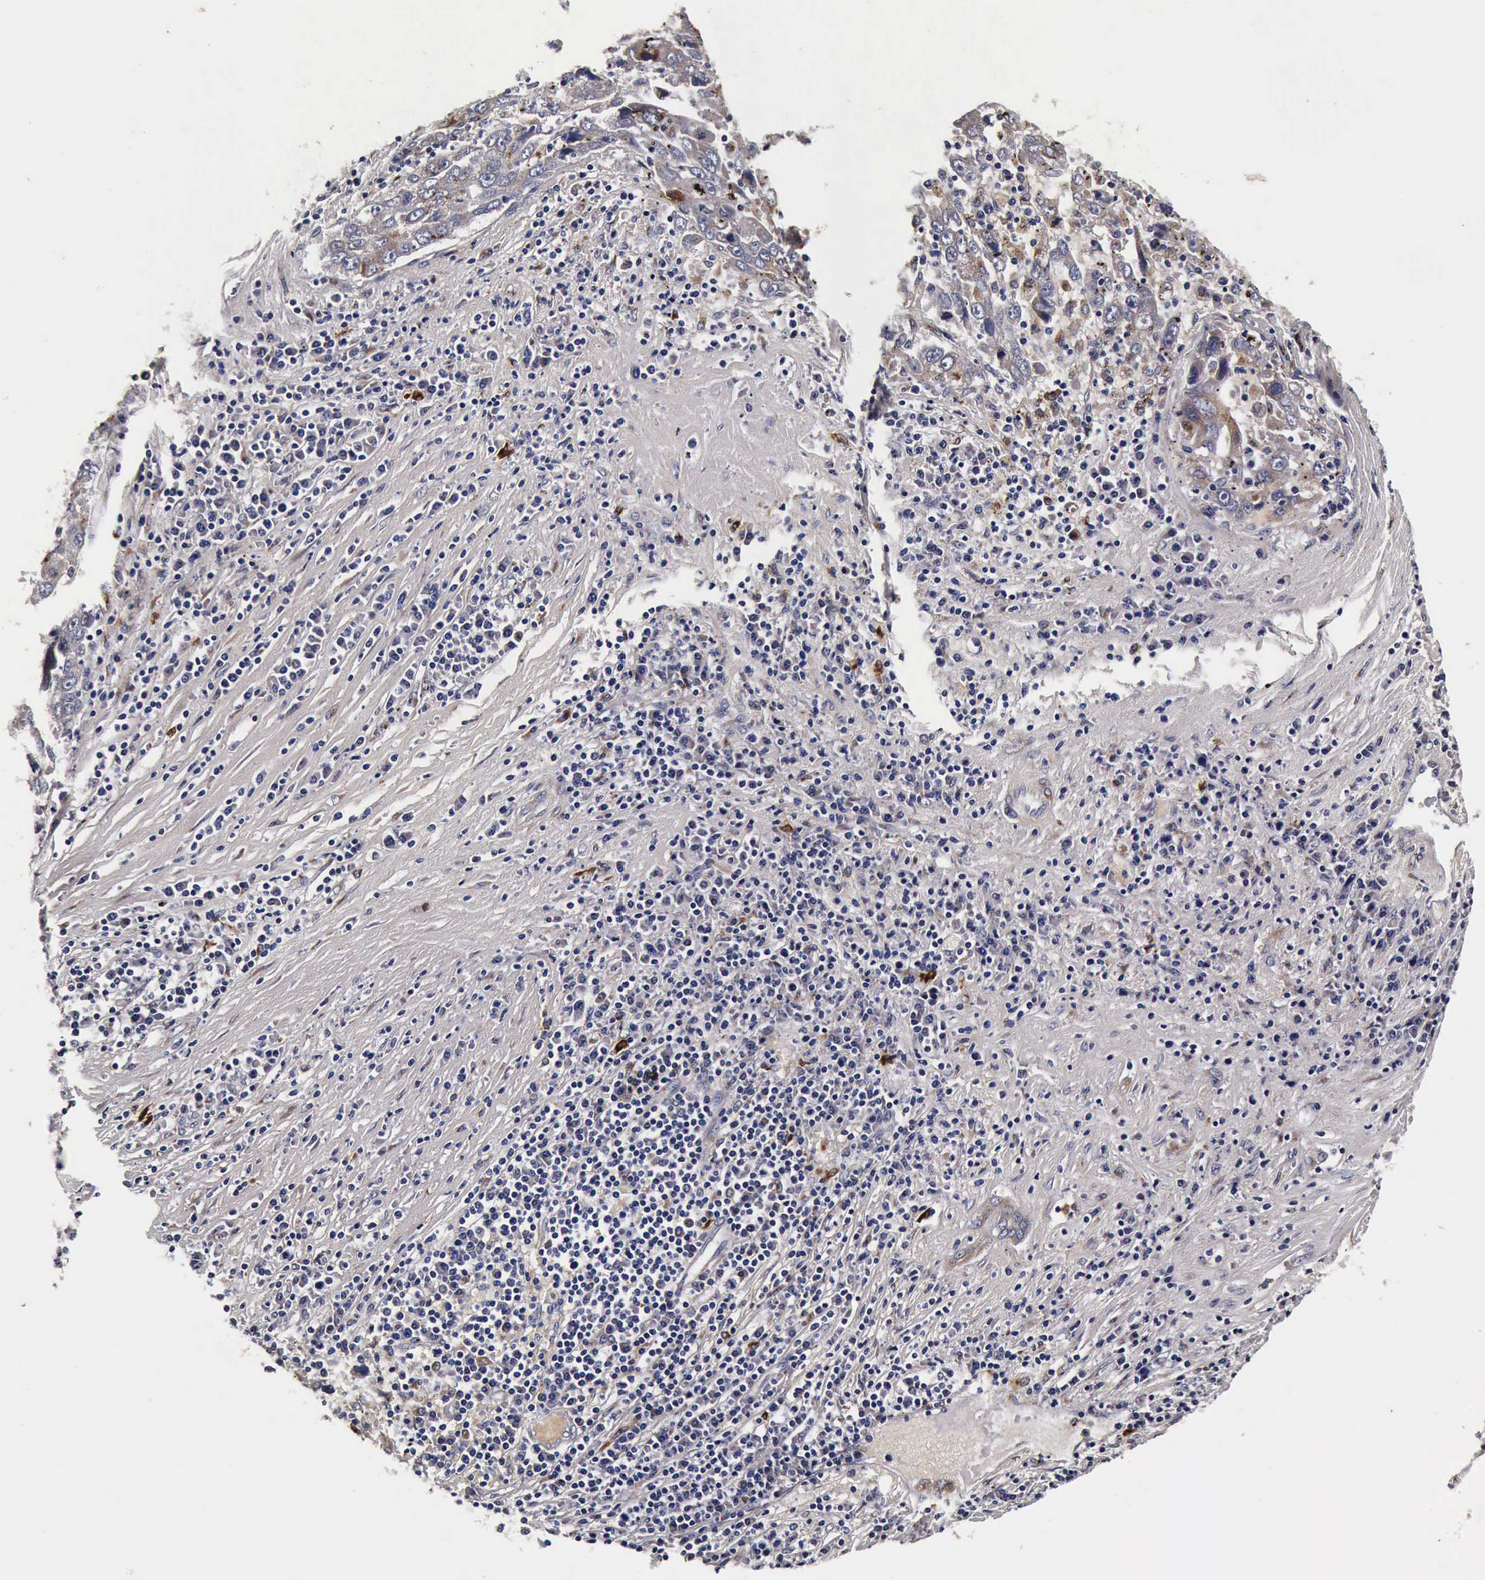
{"staining": {"intensity": "weak", "quantity": ">75%", "location": "cytoplasmic/membranous"}, "tissue": "liver cancer", "cell_type": "Tumor cells", "image_type": "cancer", "snomed": [{"axis": "morphology", "description": "Carcinoma, Hepatocellular, NOS"}, {"axis": "topography", "description": "Liver"}], "caption": "Tumor cells reveal weak cytoplasmic/membranous expression in about >75% of cells in liver cancer.", "gene": "CST3", "patient": {"sex": "male", "age": 49}}